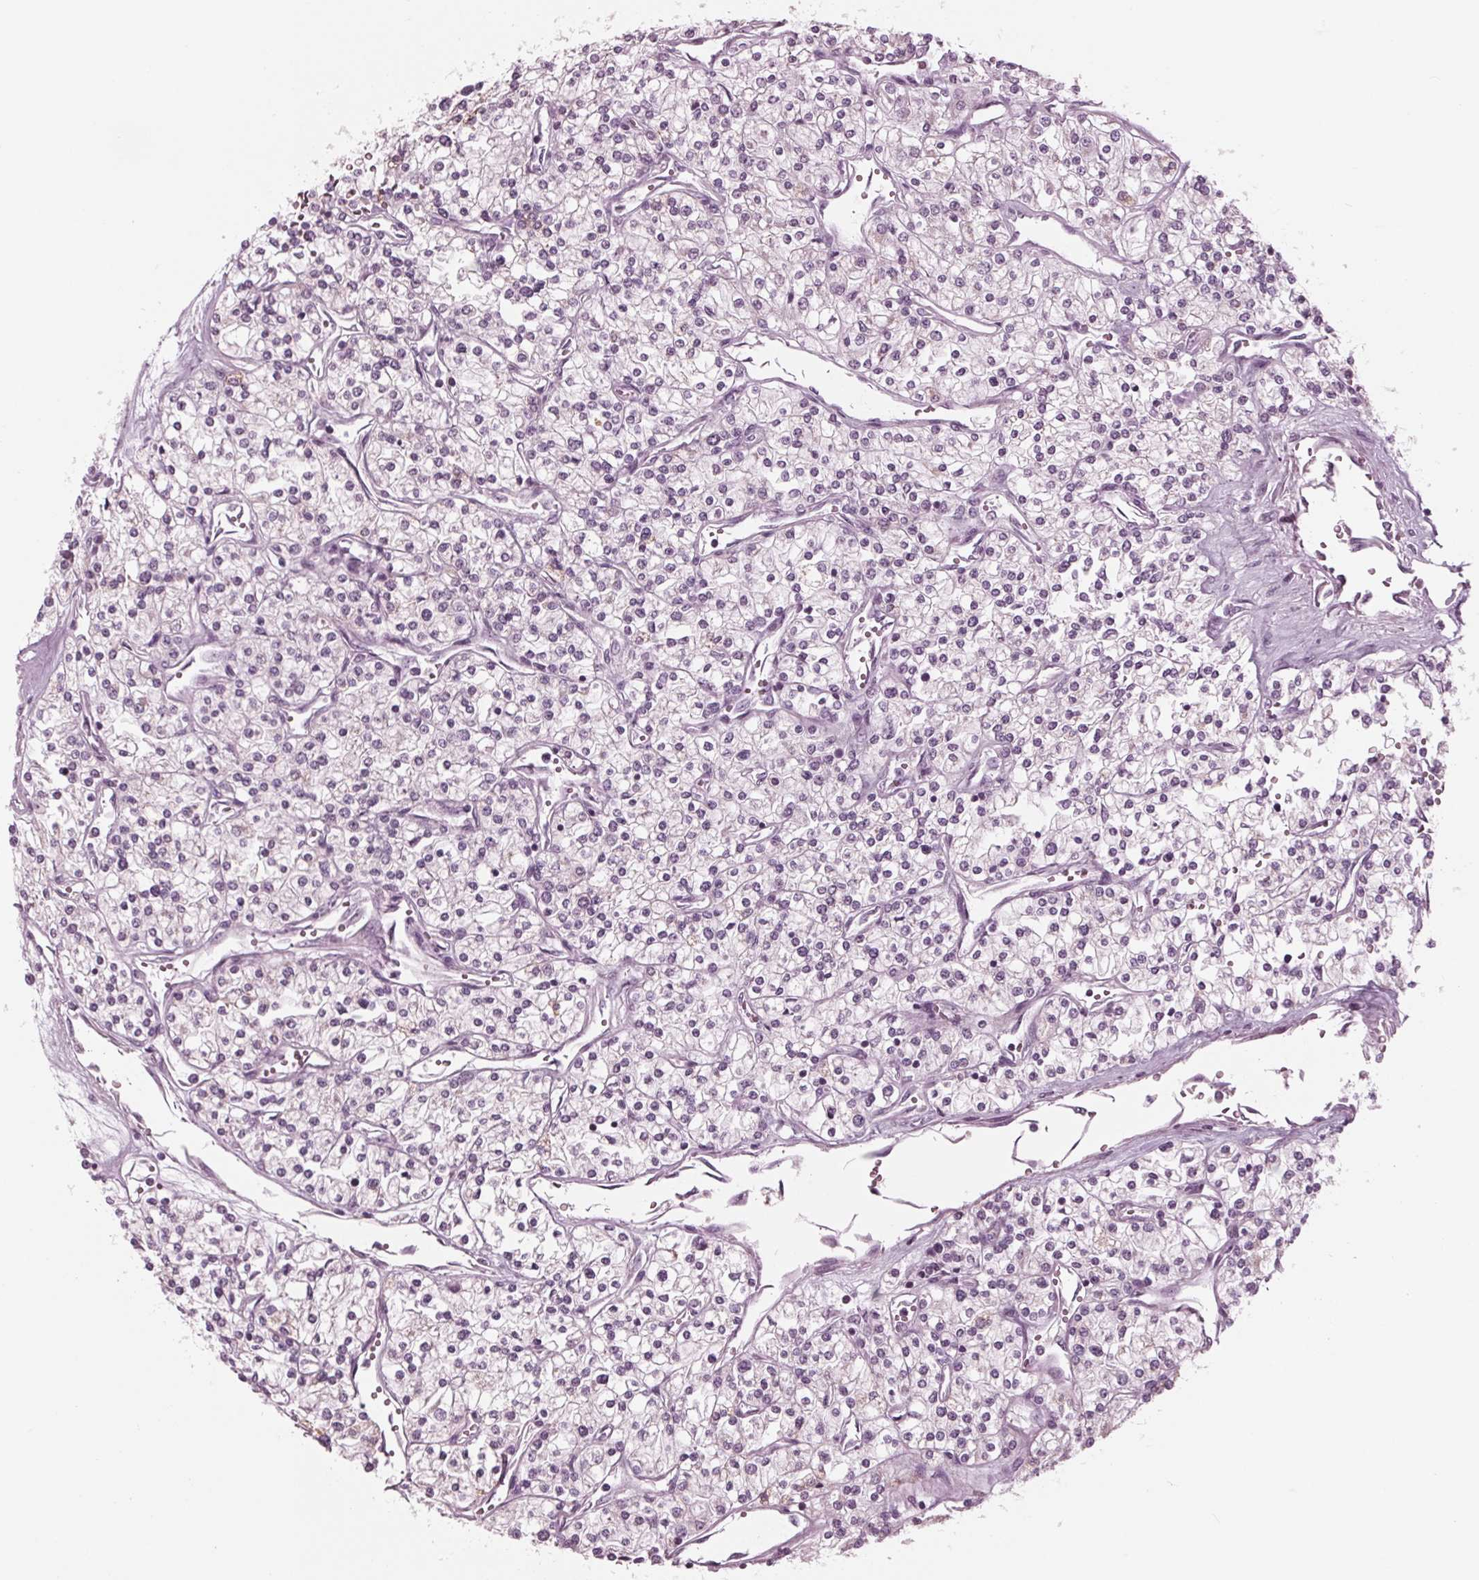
{"staining": {"intensity": "negative", "quantity": "none", "location": "none"}, "tissue": "renal cancer", "cell_type": "Tumor cells", "image_type": "cancer", "snomed": [{"axis": "morphology", "description": "Adenocarcinoma, NOS"}, {"axis": "topography", "description": "Kidney"}], "caption": "Immunohistochemical staining of renal cancer (adenocarcinoma) shows no significant positivity in tumor cells.", "gene": "CLN6", "patient": {"sex": "male", "age": 80}}